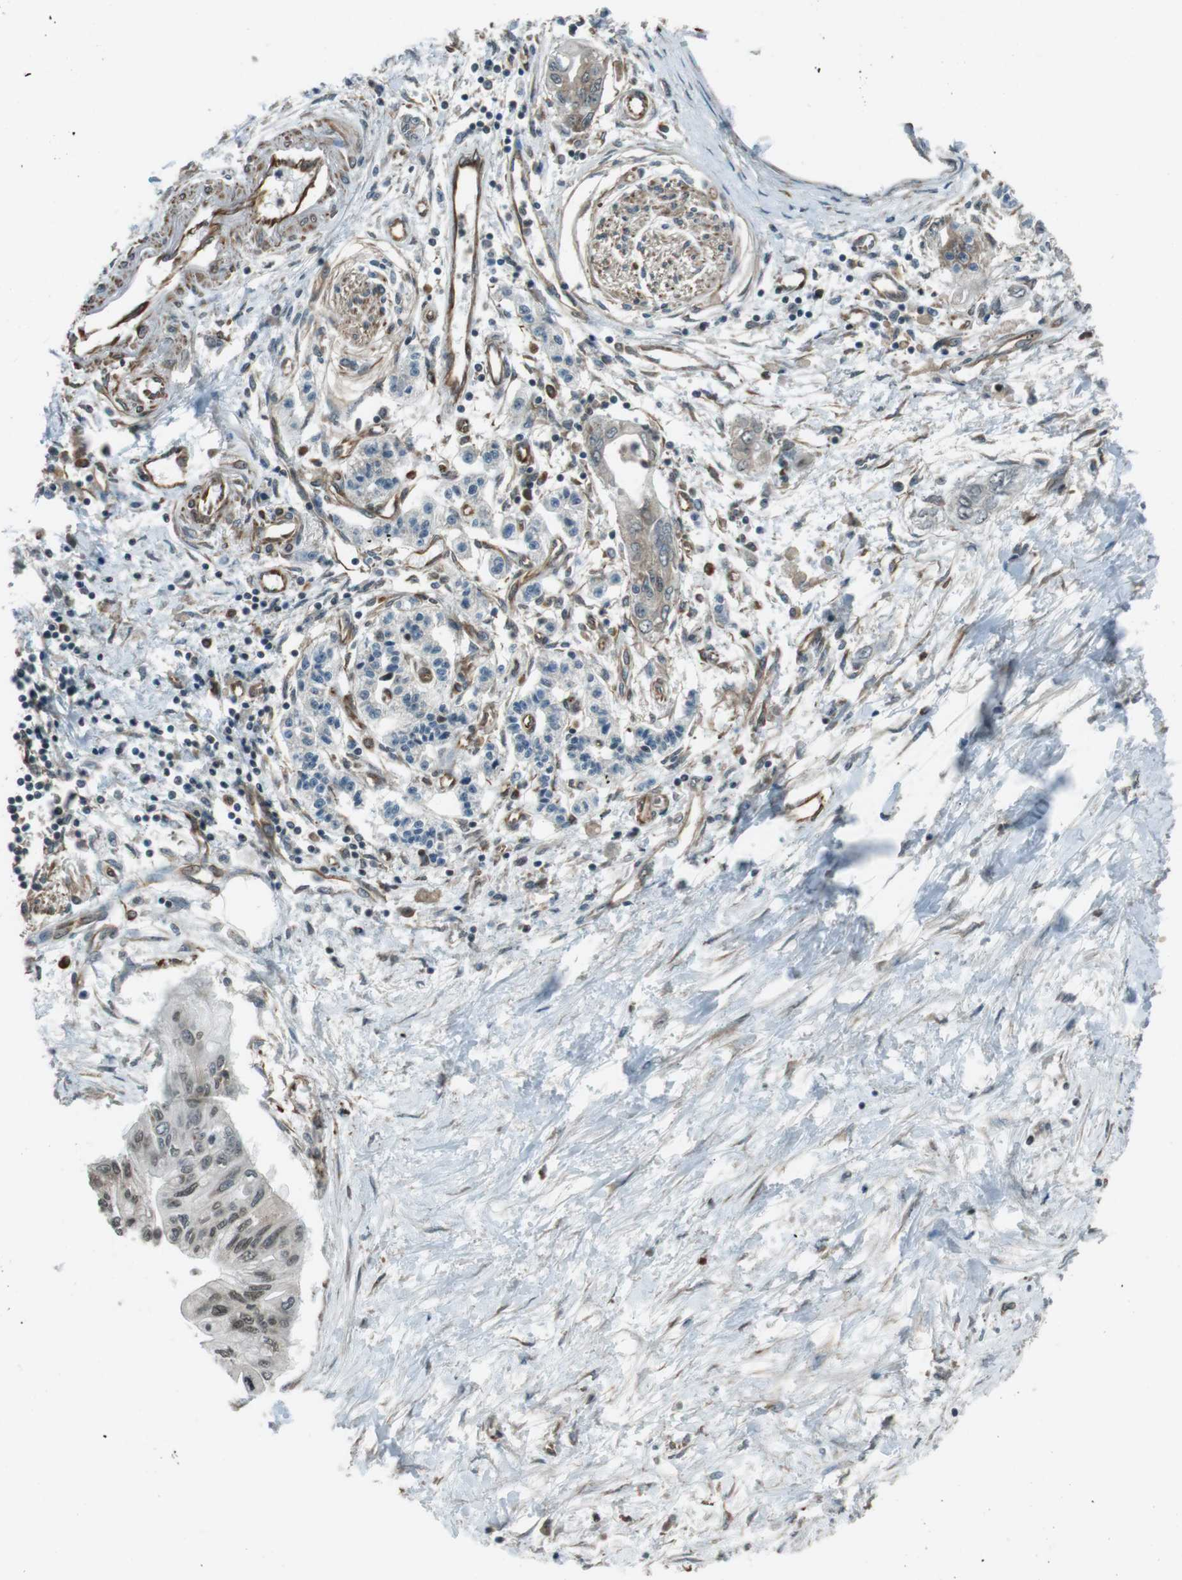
{"staining": {"intensity": "negative", "quantity": "none", "location": "none"}, "tissue": "pancreatic cancer", "cell_type": "Tumor cells", "image_type": "cancer", "snomed": [{"axis": "morphology", "description": "Adenocarcinoma, NOS"}, {"axis": "topography", "description": "Pancreas"}], "caption": "An image of human pancreatic cancer is negative for staining in tumor cells. The staining is performed using DAB (3,3'-diaminobenzidine) brown chromogen with nuclei counter-stained in using hematoxylin.", "gene": "PA2G4", "patient": {"sex": "female", "age": 77}}